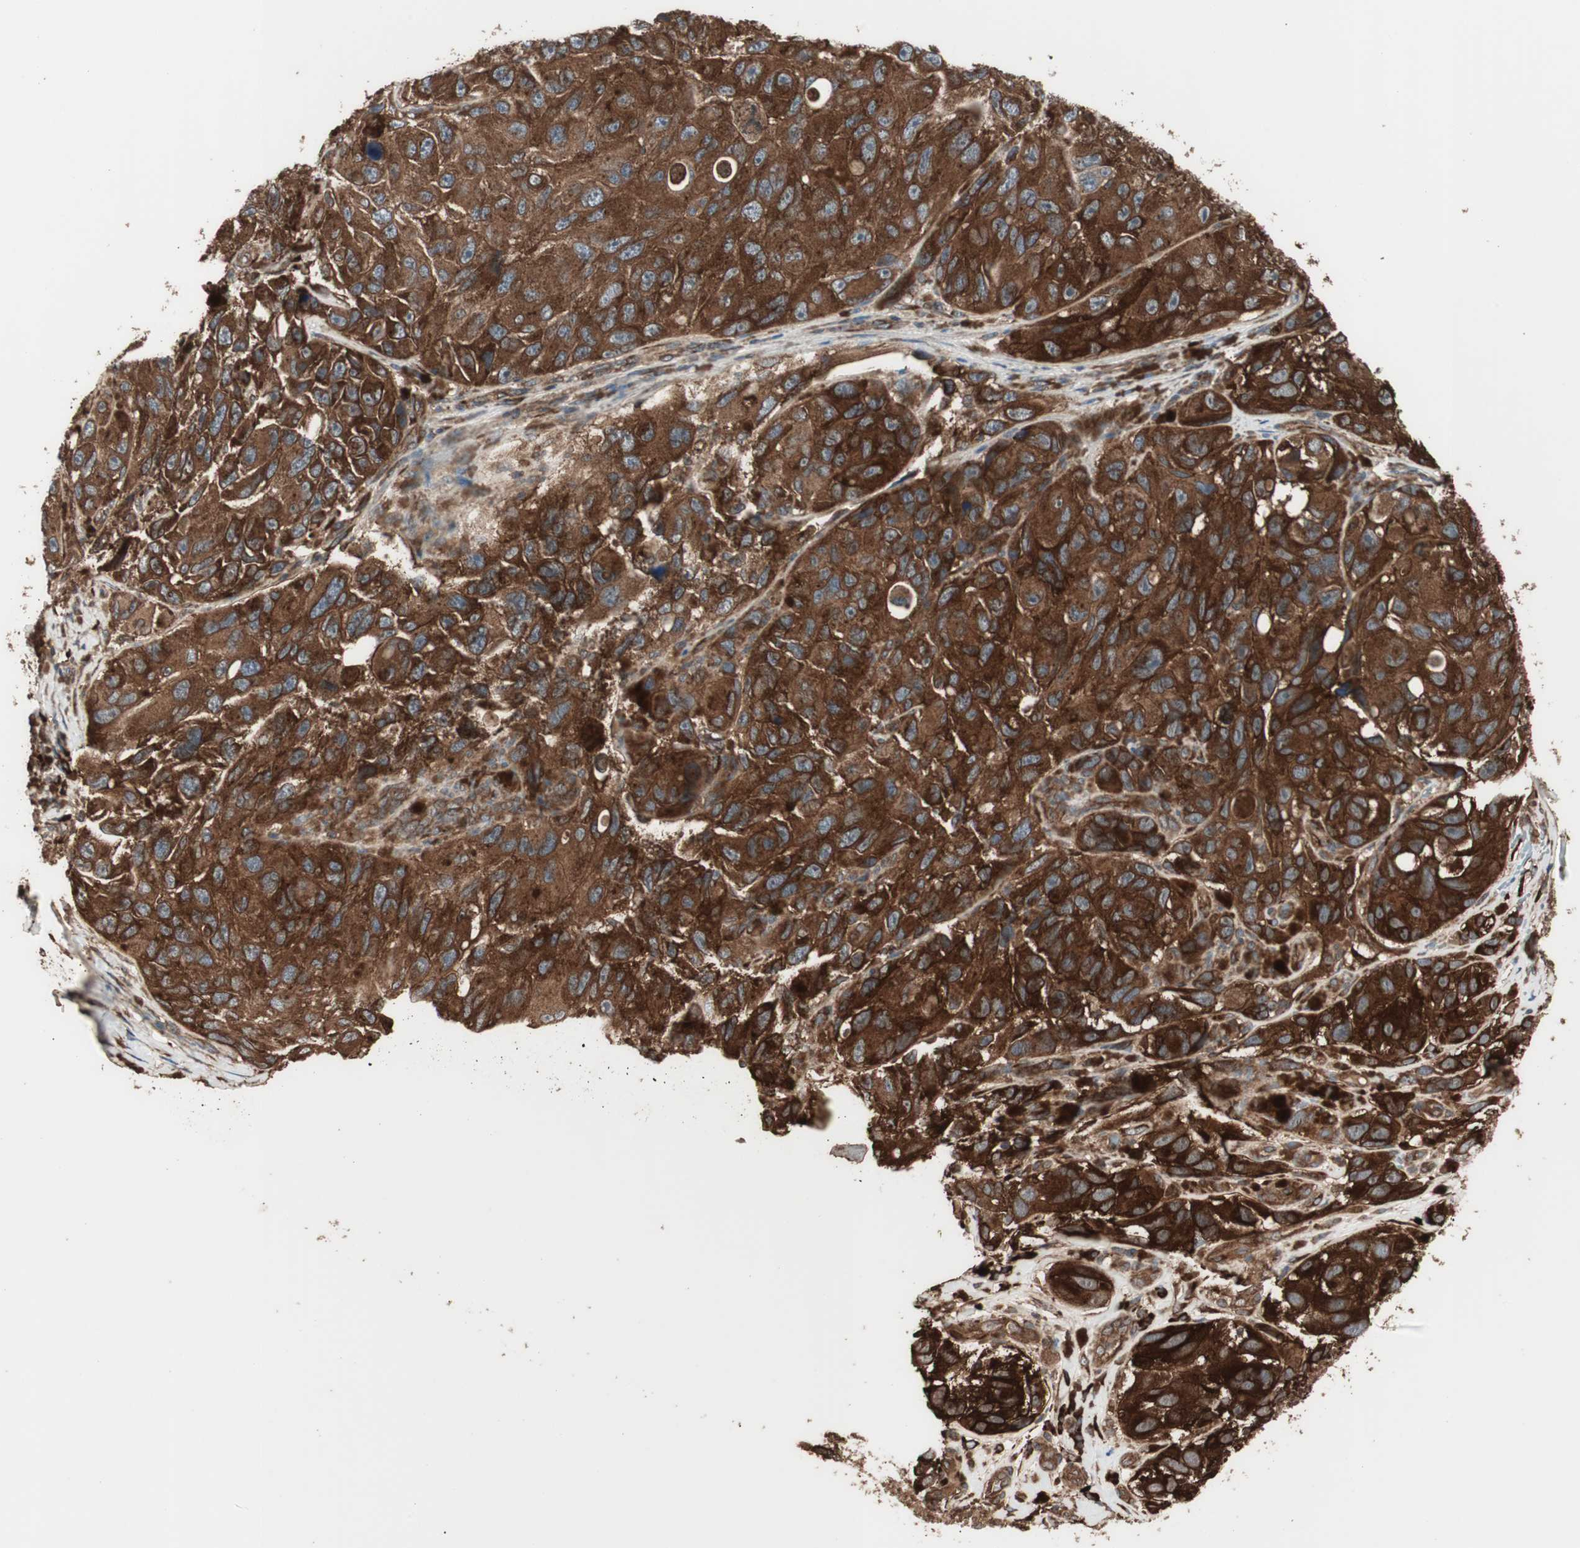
{"staining": {"intensity": "strong", "quantity": ">75%", "location": "cytoplasmic/membranous"}, "tissue": "melanoma", "cell_type": "Tumor cells", "image_type": "cancer", "snomed": [{"axis": "morphology", "description": "Malignant melanoma, NOS"}, {"axis": "topography", "description": "Skin"}], "caption": "Strong cytoplasmic/membranous protein positivity is appreciated in about >75% of tumor cells in malignant melanoma. The protein is shown in brown color, while the nuclei are stained blue.", "gene": "LZTS1", "patient": {"sex": "female", "age": 73}}